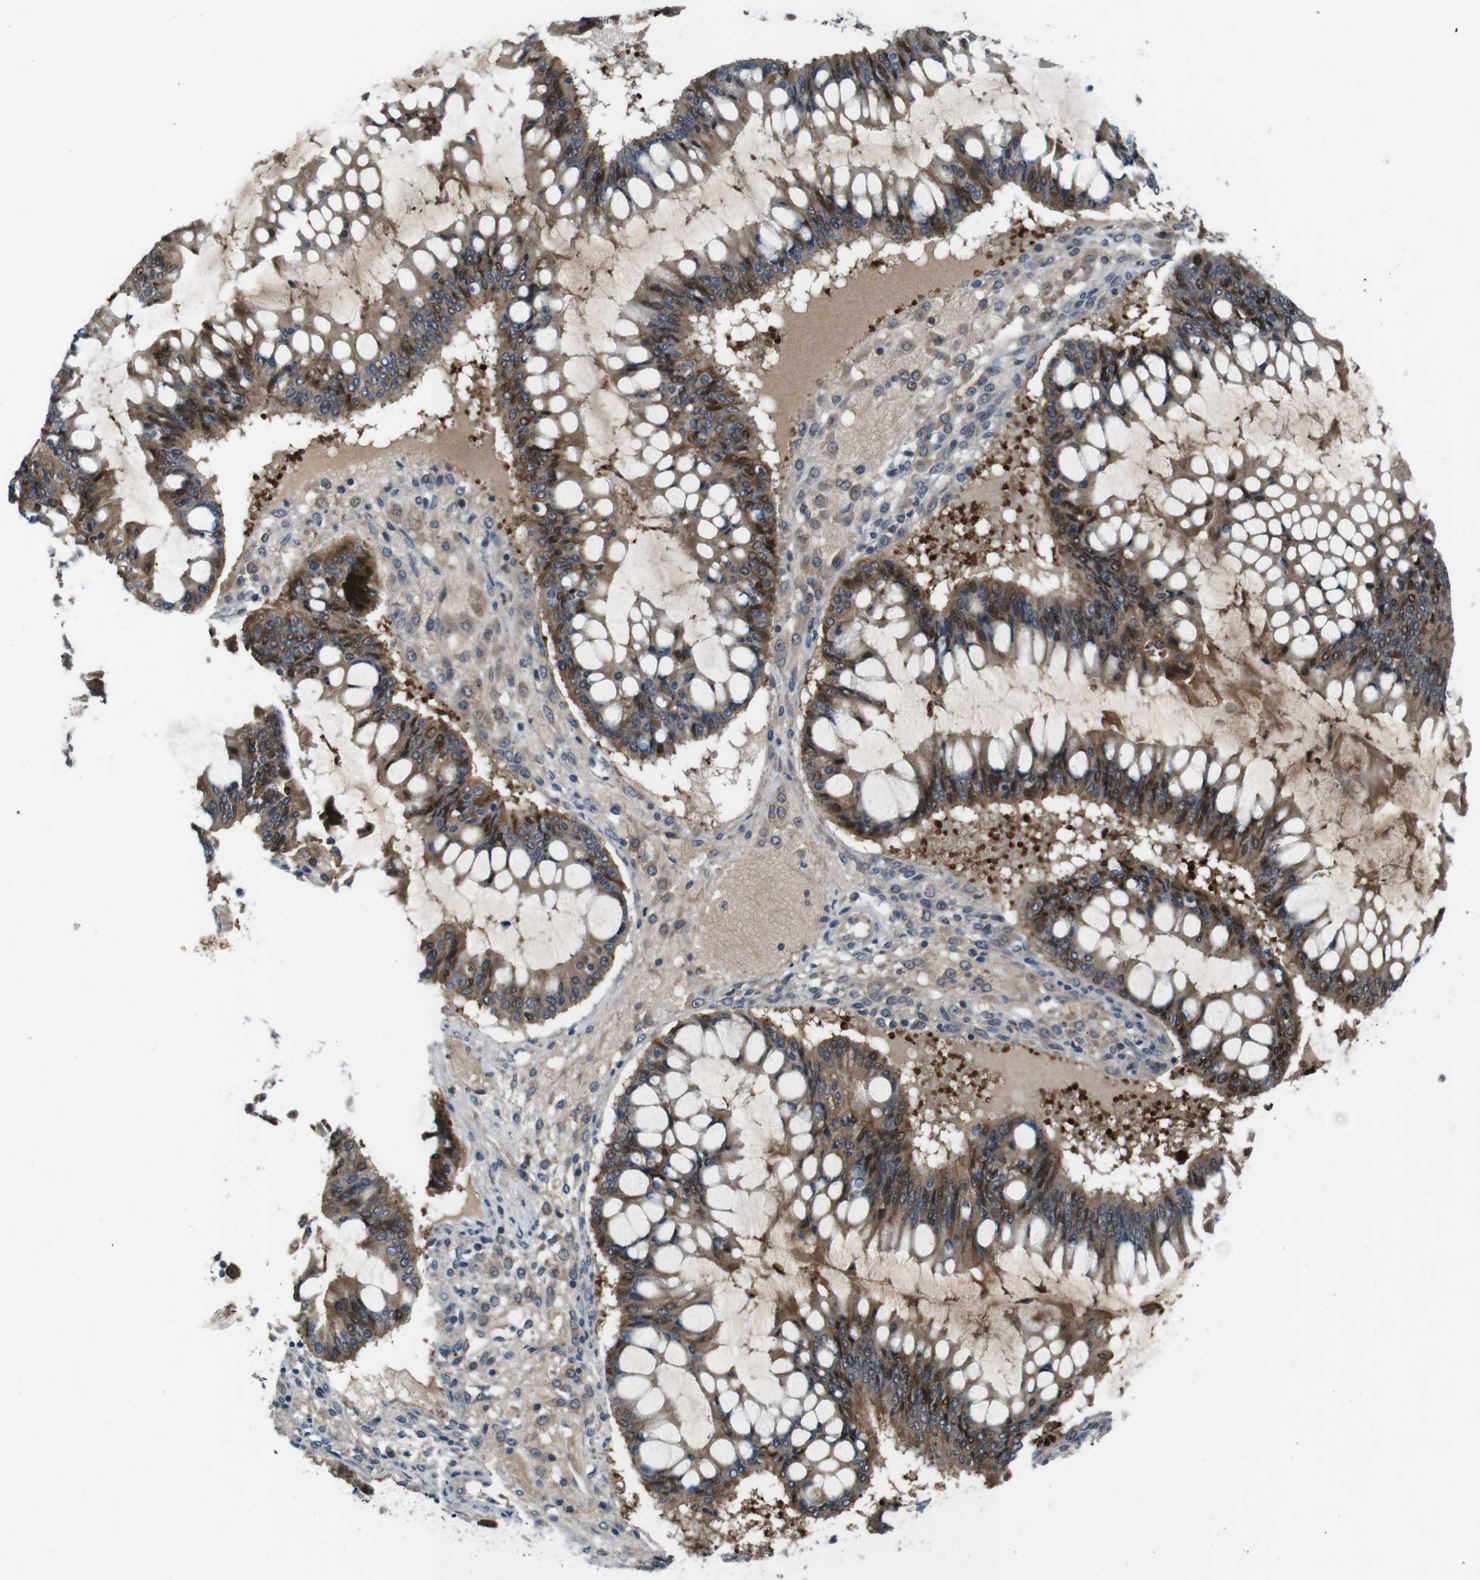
{"staining": {"intensity": "moderate", "quantity": ">75%", "location": "cytoplasmic/membranous,nuclear"}, "tissue": "ovarian cancer", "cell_type": "Tumor cells", "image_type": "cancer", "snomed": [{"axis": "morphology", "description": "Cystadenocarcinoma, mucinous, NOS"}, {"axis": "topography", "description": "Ovary"}], "caption": "An immunohistochemistry (IHC) micrograph of neoplastic tissue is shown. Protein staining in brown labels moderate cytoplasmic/membranous and nuclear positivity in ovarian mucinous cystadenocarcinoma within tumor cells.", "gene": "LRP5", "patient": {"sex": "female", "age": 73}}